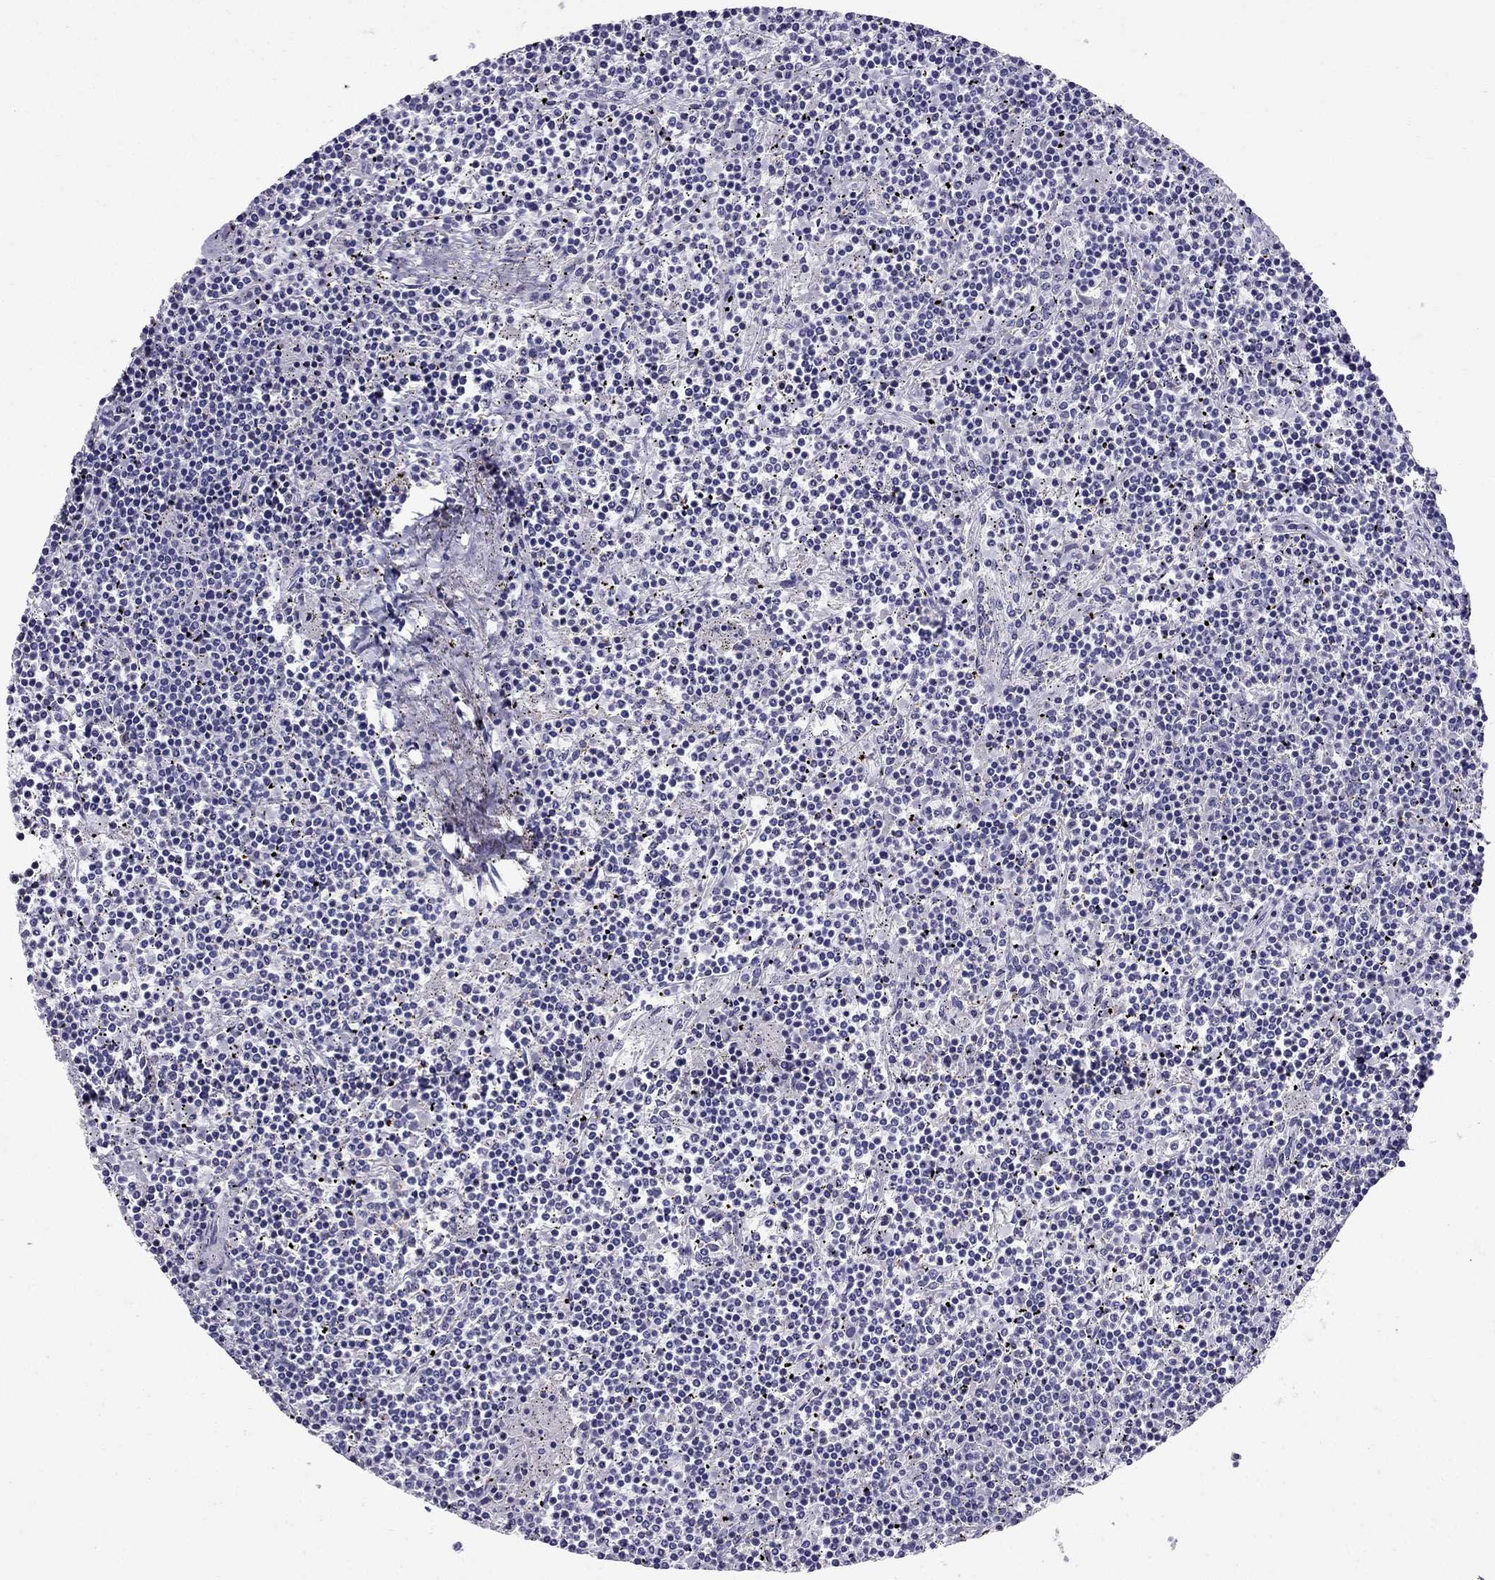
{"staining": {"intensity": "negative", "quantity": "none", "location": "none"}, "tissue": "lymphoma", "cell_type": "Tumor cells", "image_type": "cancer", "snomed": [{"axis": "morphology", "description": "Malignant lymphoma, non-Hodgkin's type, Low grade"}, {"axis": "topography", "description": "Spleen"}], "caption": "IHC photomicrograph of neoplastic tissue: low-grade malignant lymphoma, non-Hodgkin's type stained with DAB (3,3'-diaminobenzidine) displays no significant protein positivity in tumor cells.", "gene": "GPR50", "patient": {"sex": "female", "age": 19}}